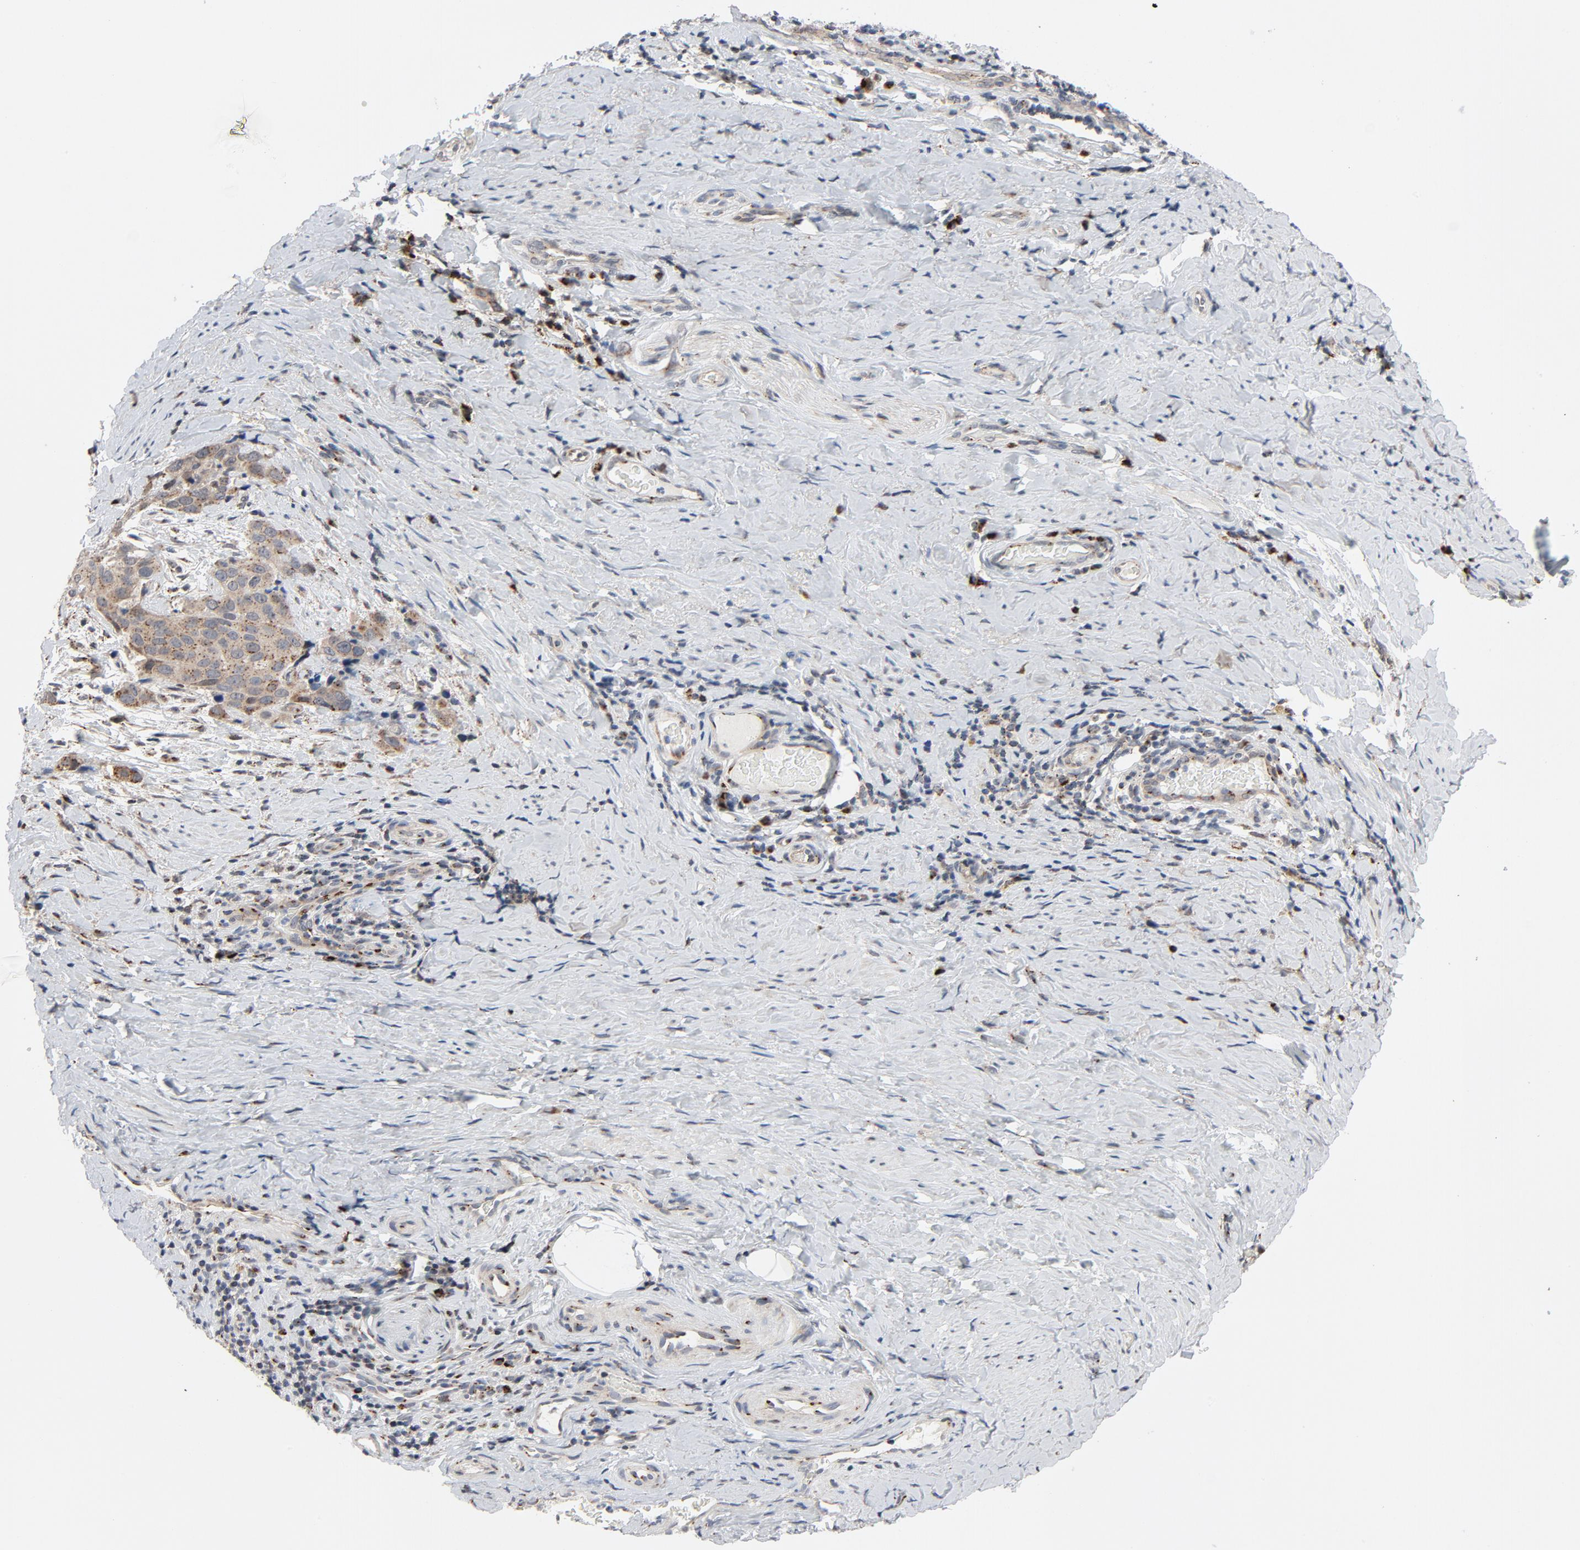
{"staining": {"intensity": "weak", "quantity": "<25%", "location": "cytoplasmic/membranous"}, "tissue": "cervical cancer", "cell_type": "Tumor cells", "image_type": "cancer", "snomed": [{"axis": "morphology", "description": "Squamous cell carcinoma, NOS"}, {"axis": "topography", "description": "Cervix"}], "caption": "IHC of cervical cancer (squamous cell carcinoma) displays no expression in tumor cells. (Stains: DAB (3,3'-diaminobenzidine) immunohistochemistry (IHC) with hematoxylin counter stain, Microscopy: brightfield microscopy at high magnification).", "gene": "RPL12", "patient": {"sex": "female", "age": 54}}